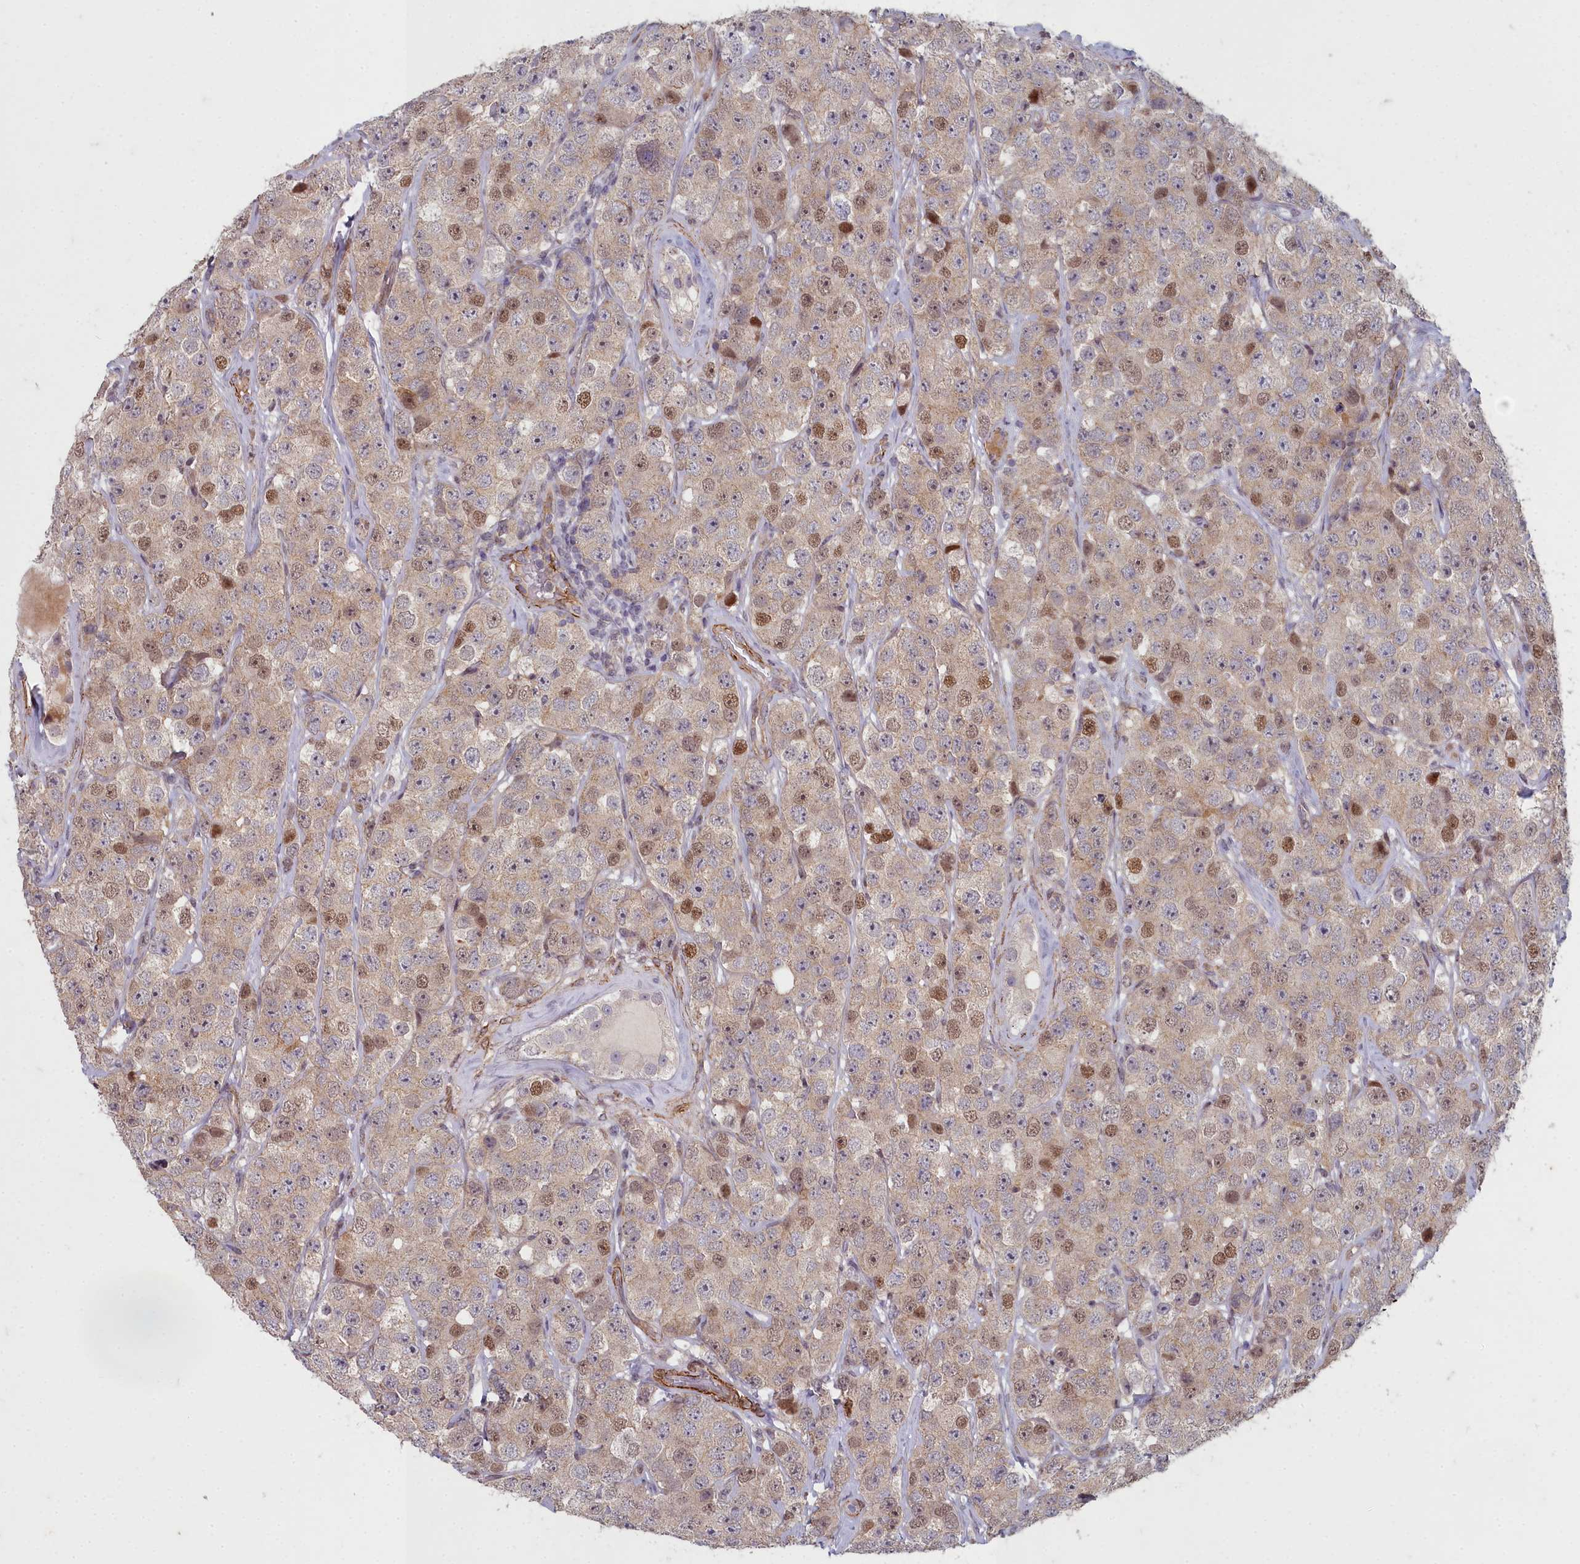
{"staining": {"intensity": "moderate", "quantity": "<25%", "location": "nuclear"}, "tissue": "testis cancer", "cell_type": "Tumor cells", "image_type": "cancer", "snomed": [{"axis": "morphology", "description": "Seminoma, NOS"}, {"axis": "topography", "description": "Testis"}], "caption": "Seminoma (testis) stained with a brown dye exhibits moderate nuclear positive expression in about <25% of tumor cells.", "gene": "ZNF626", "patient": {"sex": "male", "age": 28}}